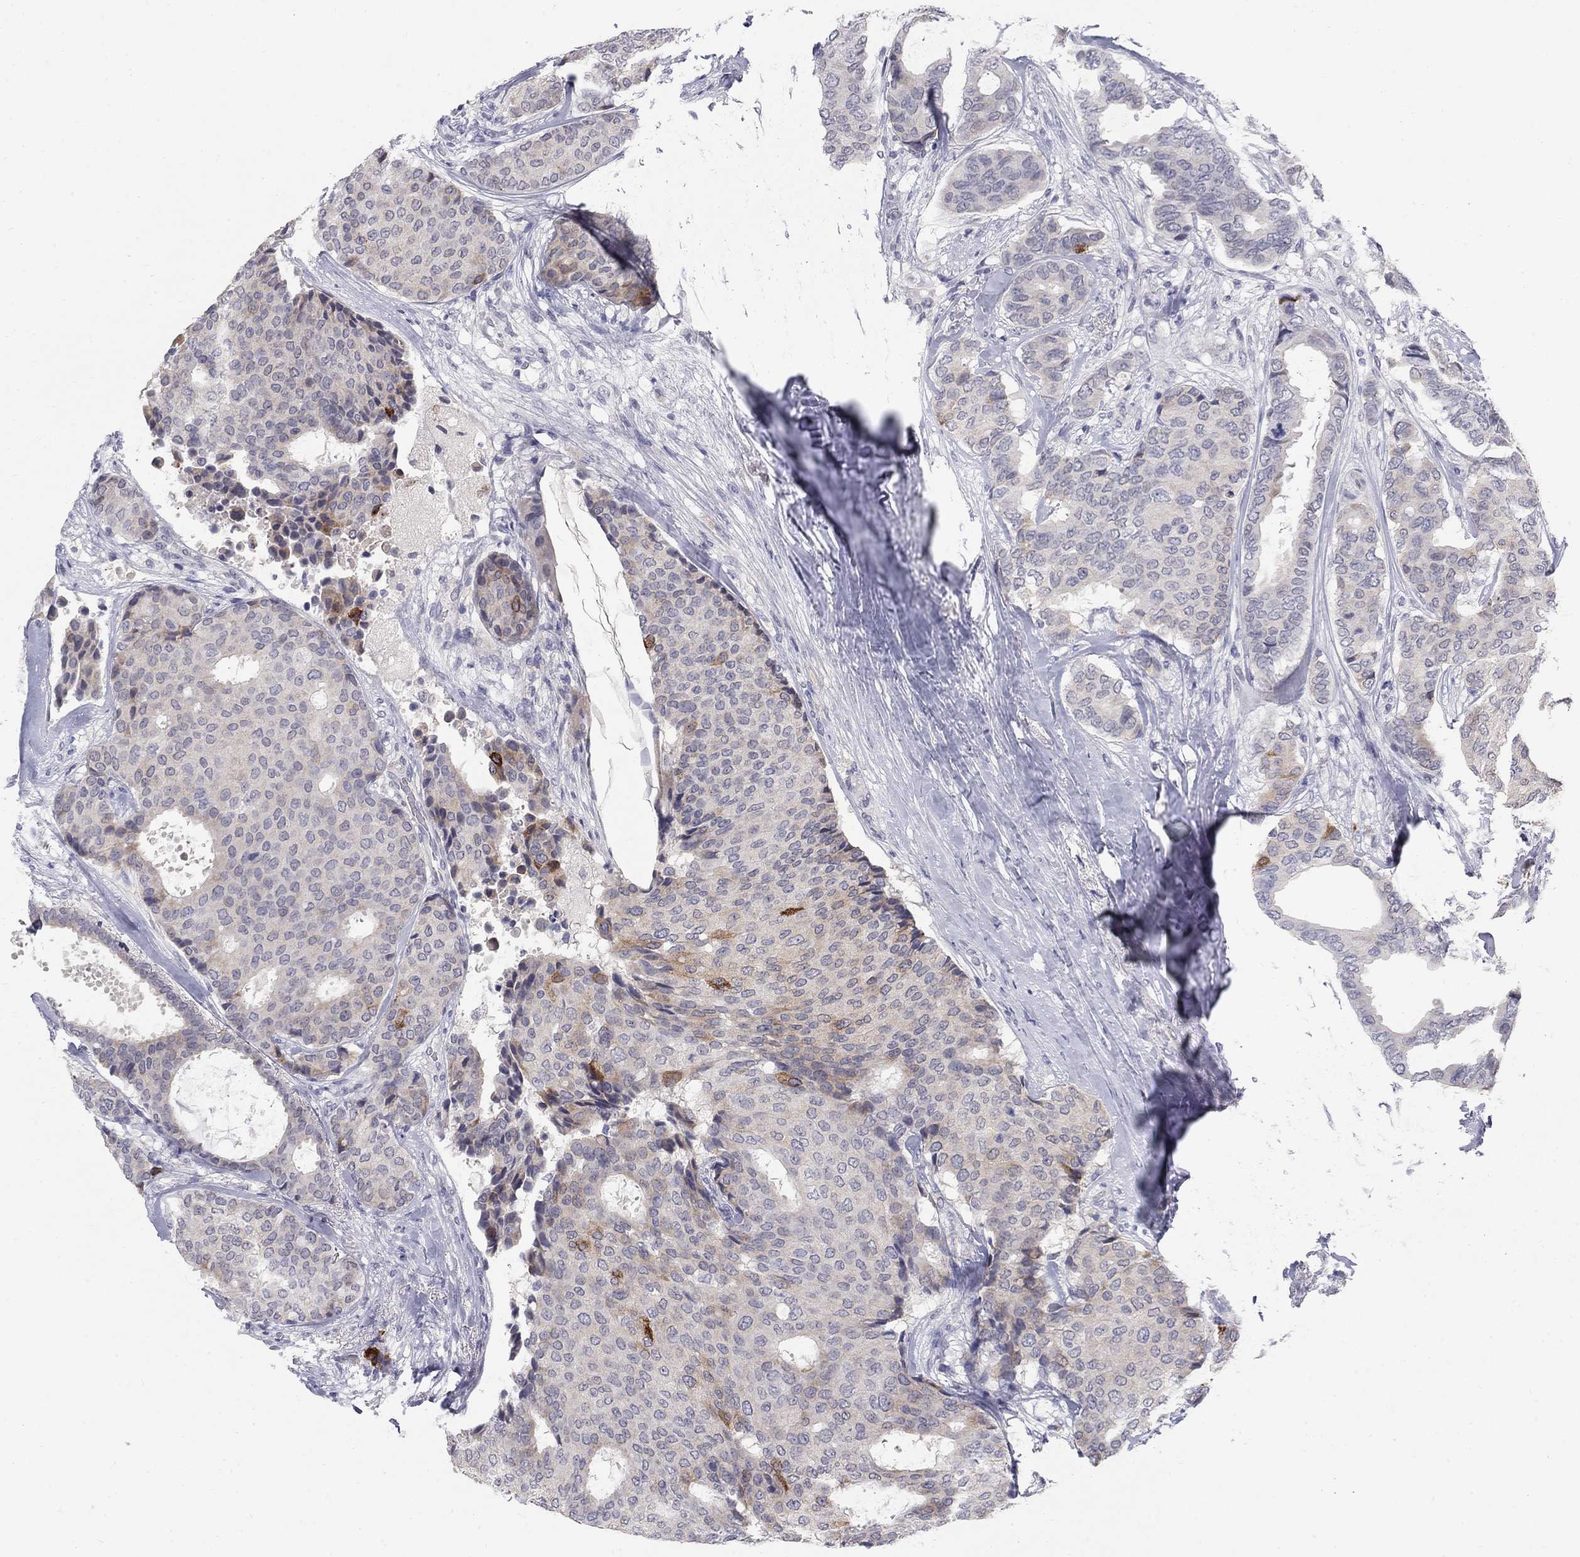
{"staining": {"intensity": "strong", "quantity": "<25%", "location": "cytoplasmic/membranous"}, "tissue": "breast cancer", "cell_type": "Tumor cells", "image_type": "cancer", "snomed": [{"axis": "morphology", "description": "Duct carcinoma"}, {"axis": "topography", "description": "Breast"}], "caption": "The image displays a brown stain indicating the presence of a protein in the cytoplasmic/membranous of tumor cells in breast invasive ductal carcinoma.", "gene": "NTRK2", "patient": {"sex": "female", "age": 75}}